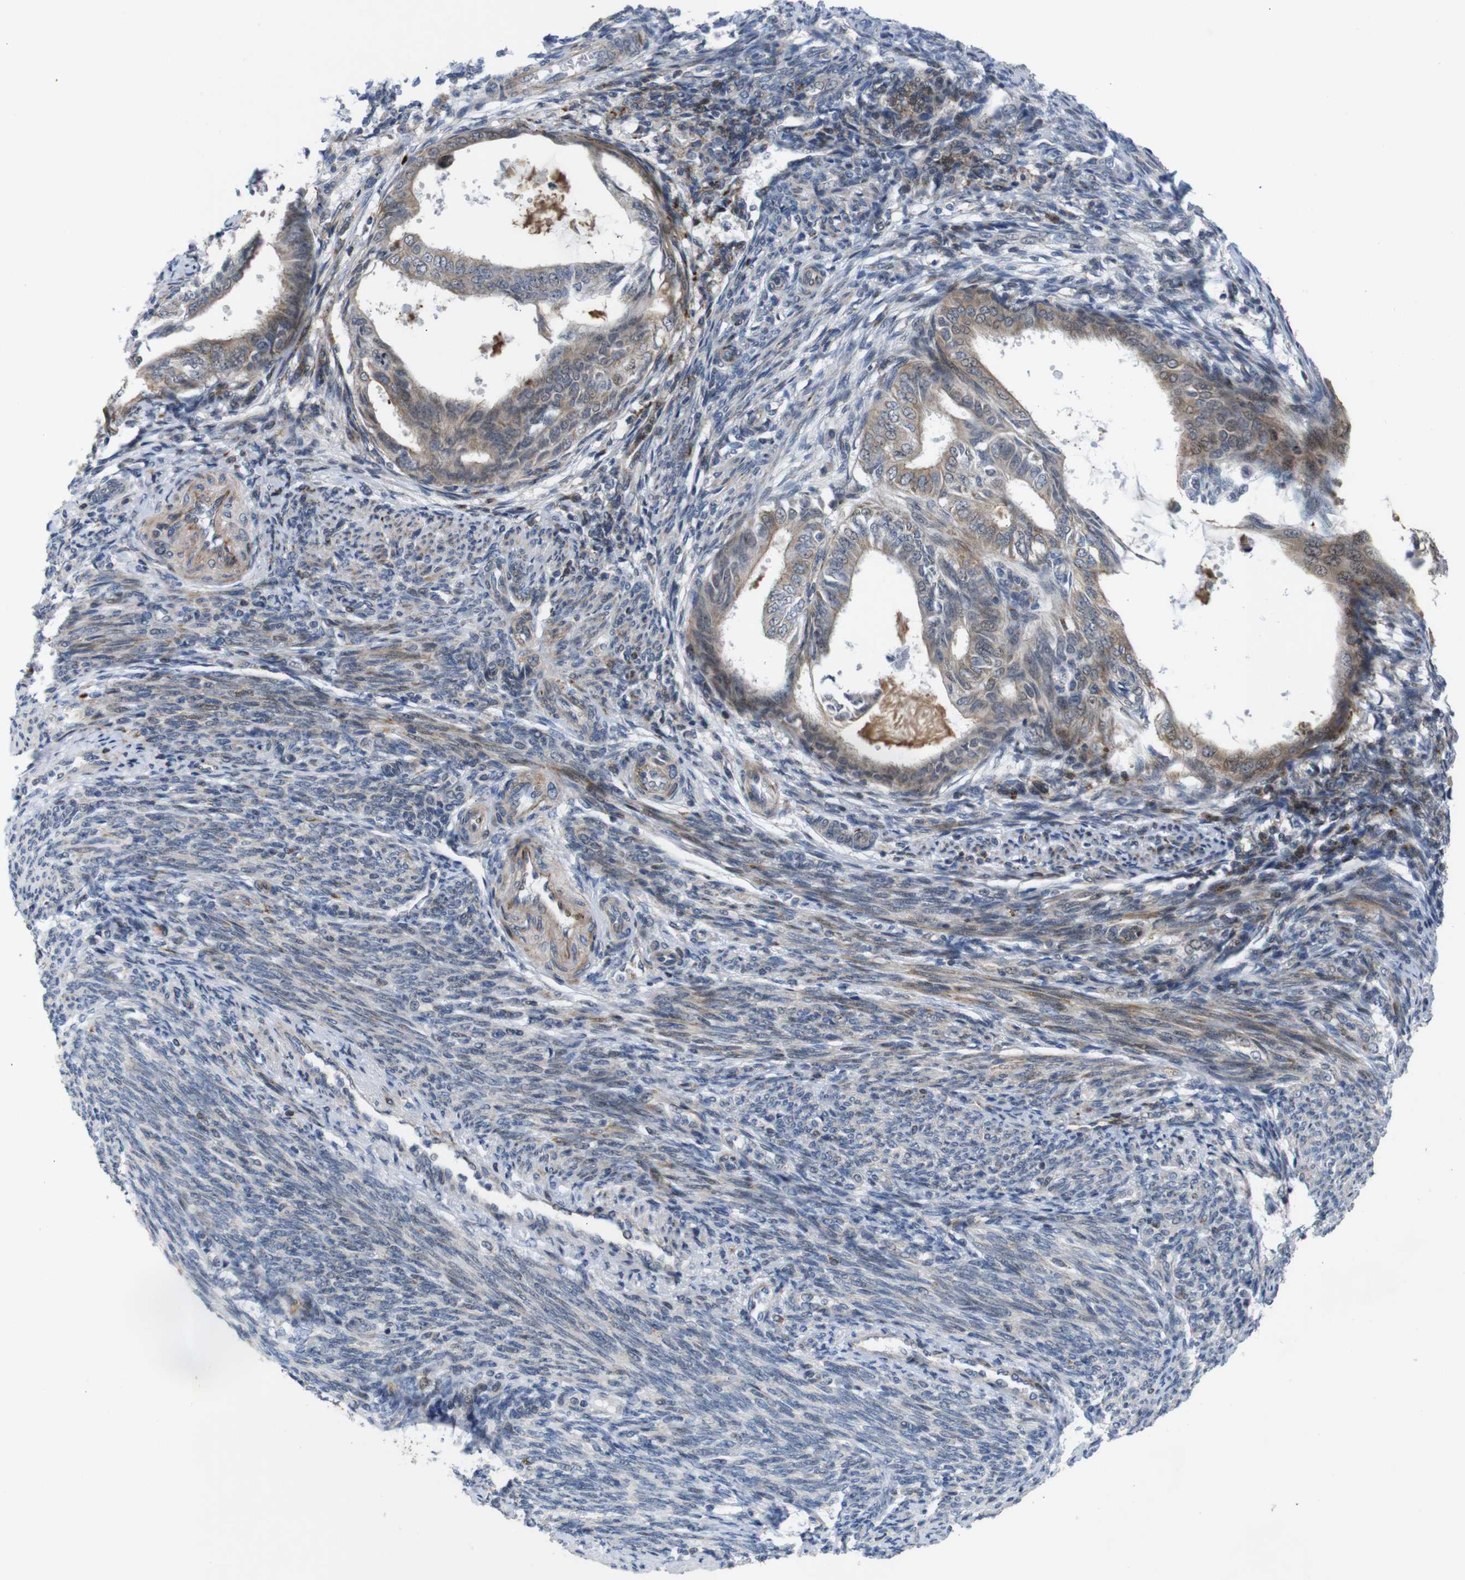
{"staining": {"intensity": "weak", "quantity": ">75%", "location": "cytoplasmic/membranous"}, "tissue": "endometrial cancer", "cell_type": "Tumor cells", "image_type": "cancer", "snomed": [{"axis": "morphology", "description": "Adenocarcinoma, NOS"}, {"axis": "topography", "description": "Endometrium"}], "caption": "Weak cytoplasmic/membranous protein expression is identified in approximately >75% of tumor cells in endometrial adenocarcinoma. The protein of interest is shown in brown color, while the nuclei are stained blue.", "gene": "ATP7B", "patient": {"sex": "female", "age": 58}}